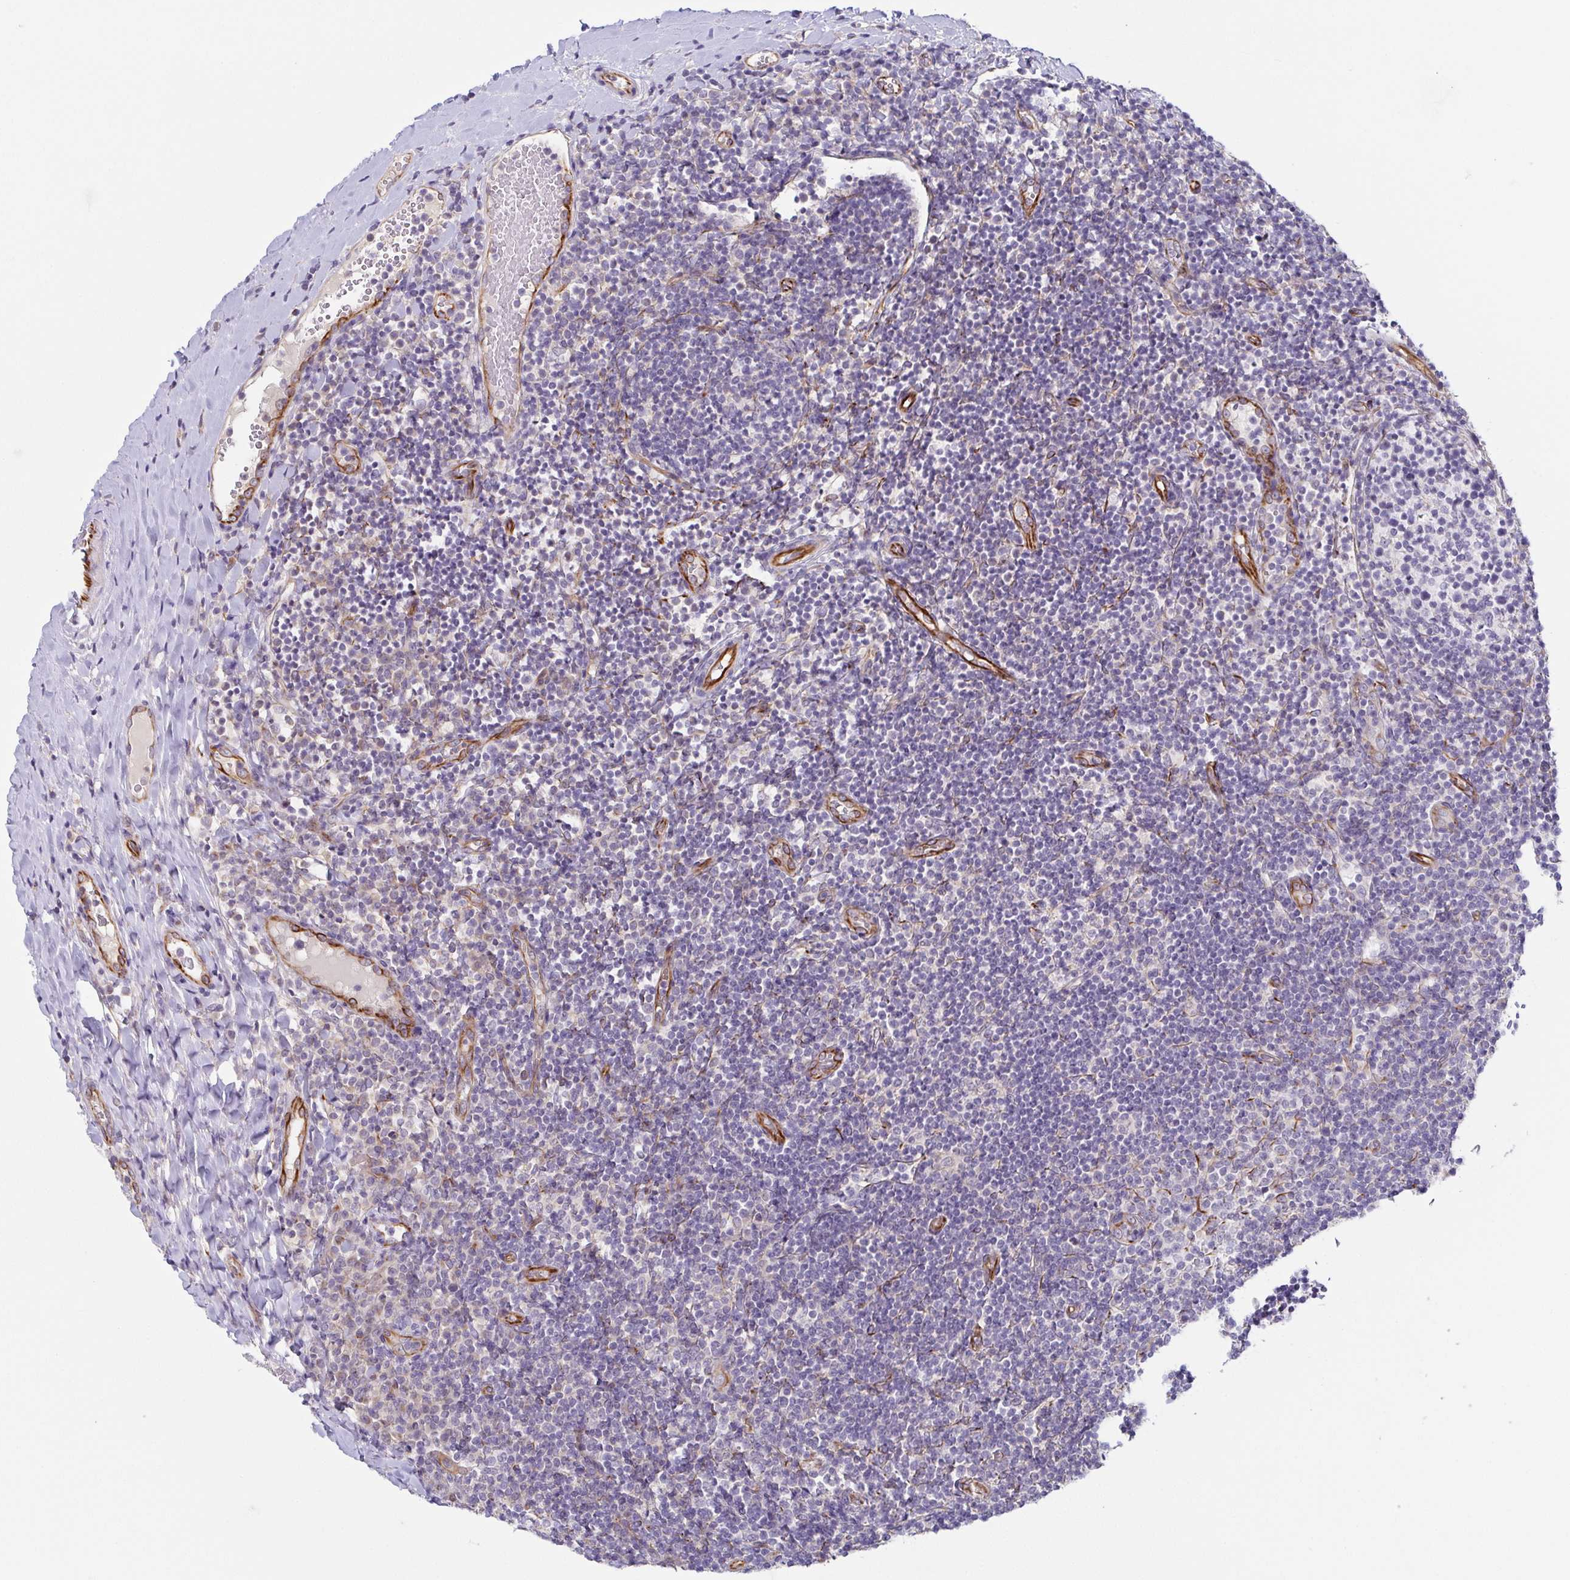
{"staining": {"intensity": "negative", "quantity": "none", "location": "none"}, "tissue": "tonsil", "cell_type": "Germinal center cells", "image_type": "normal", "snomed": [{"axis": "morphology", "description": "Normal tissue, NOS"}, {"axis": "topography", "description": "Tonsil"}], "caption": "The photomicrograph shows no staining of germinal center cells in normal tonsil. Brightfield microscopy of immunohistochemistry stained with DAB (brown) and hematoxylin (blue), captured at high magnification.", "gene": "COL17A1", "patient": {"sex": "female", "age": 10}}